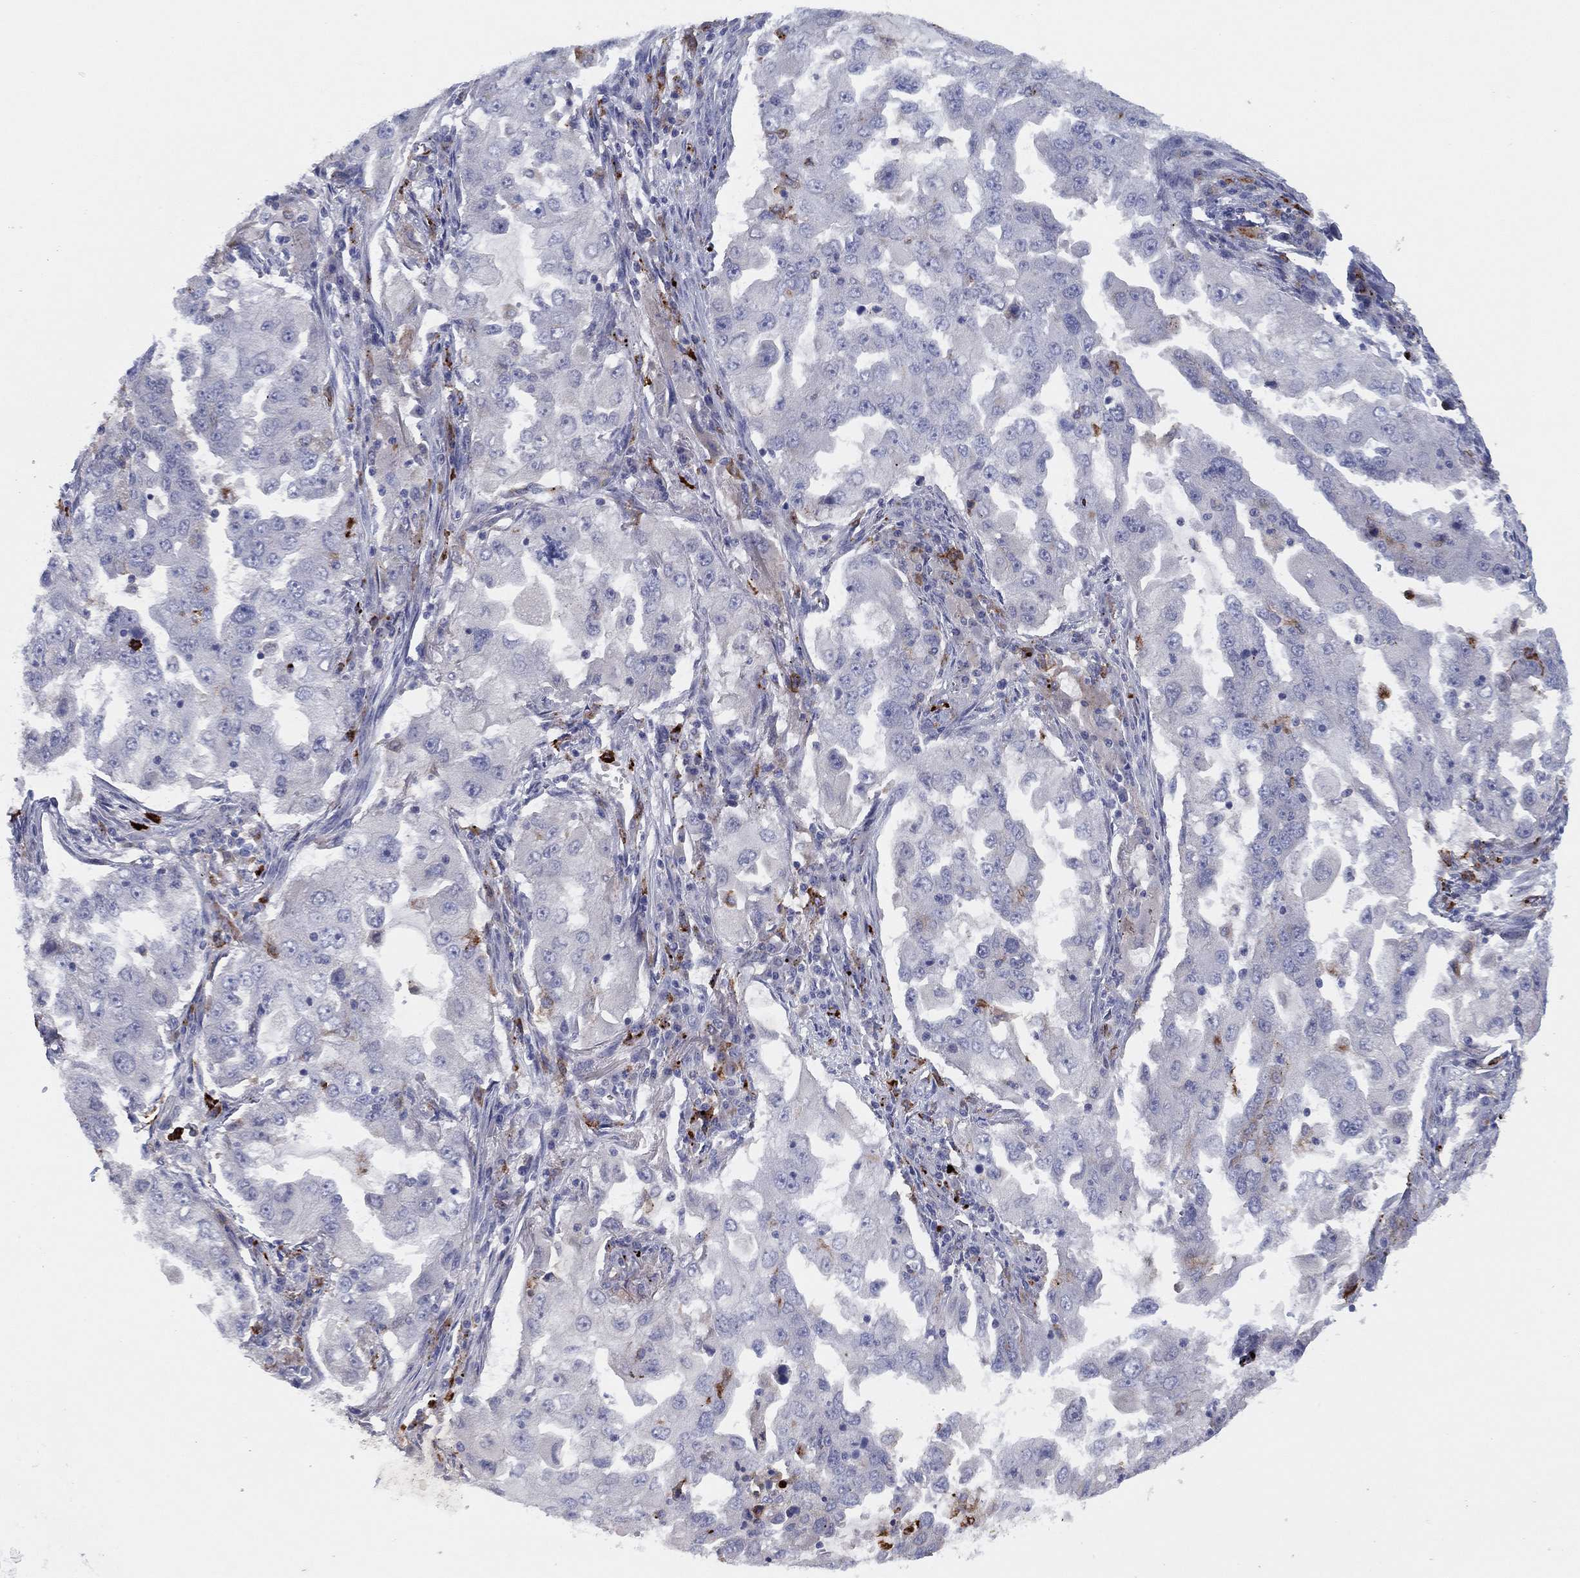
{"staining": {"intensity": "weak", "quantity": "<25%", "location": "cytoplasmic/membranous"}, "tissue": "lung cancer", "cell_type": "Tumor cells", "image_type": "cancer", "snomed": [{"axis": "morphology", "description": "Adenocarcinoma, NOS"}, {"axis": "topography", "description": "Lung"}], "caption": "This is an immunohistochemistry photomicrograph of lung adenocarcinoma. There is no staining in tumor cells.", "gene": "PLAC8", "patient": {"sex": "female", "age": 61}}